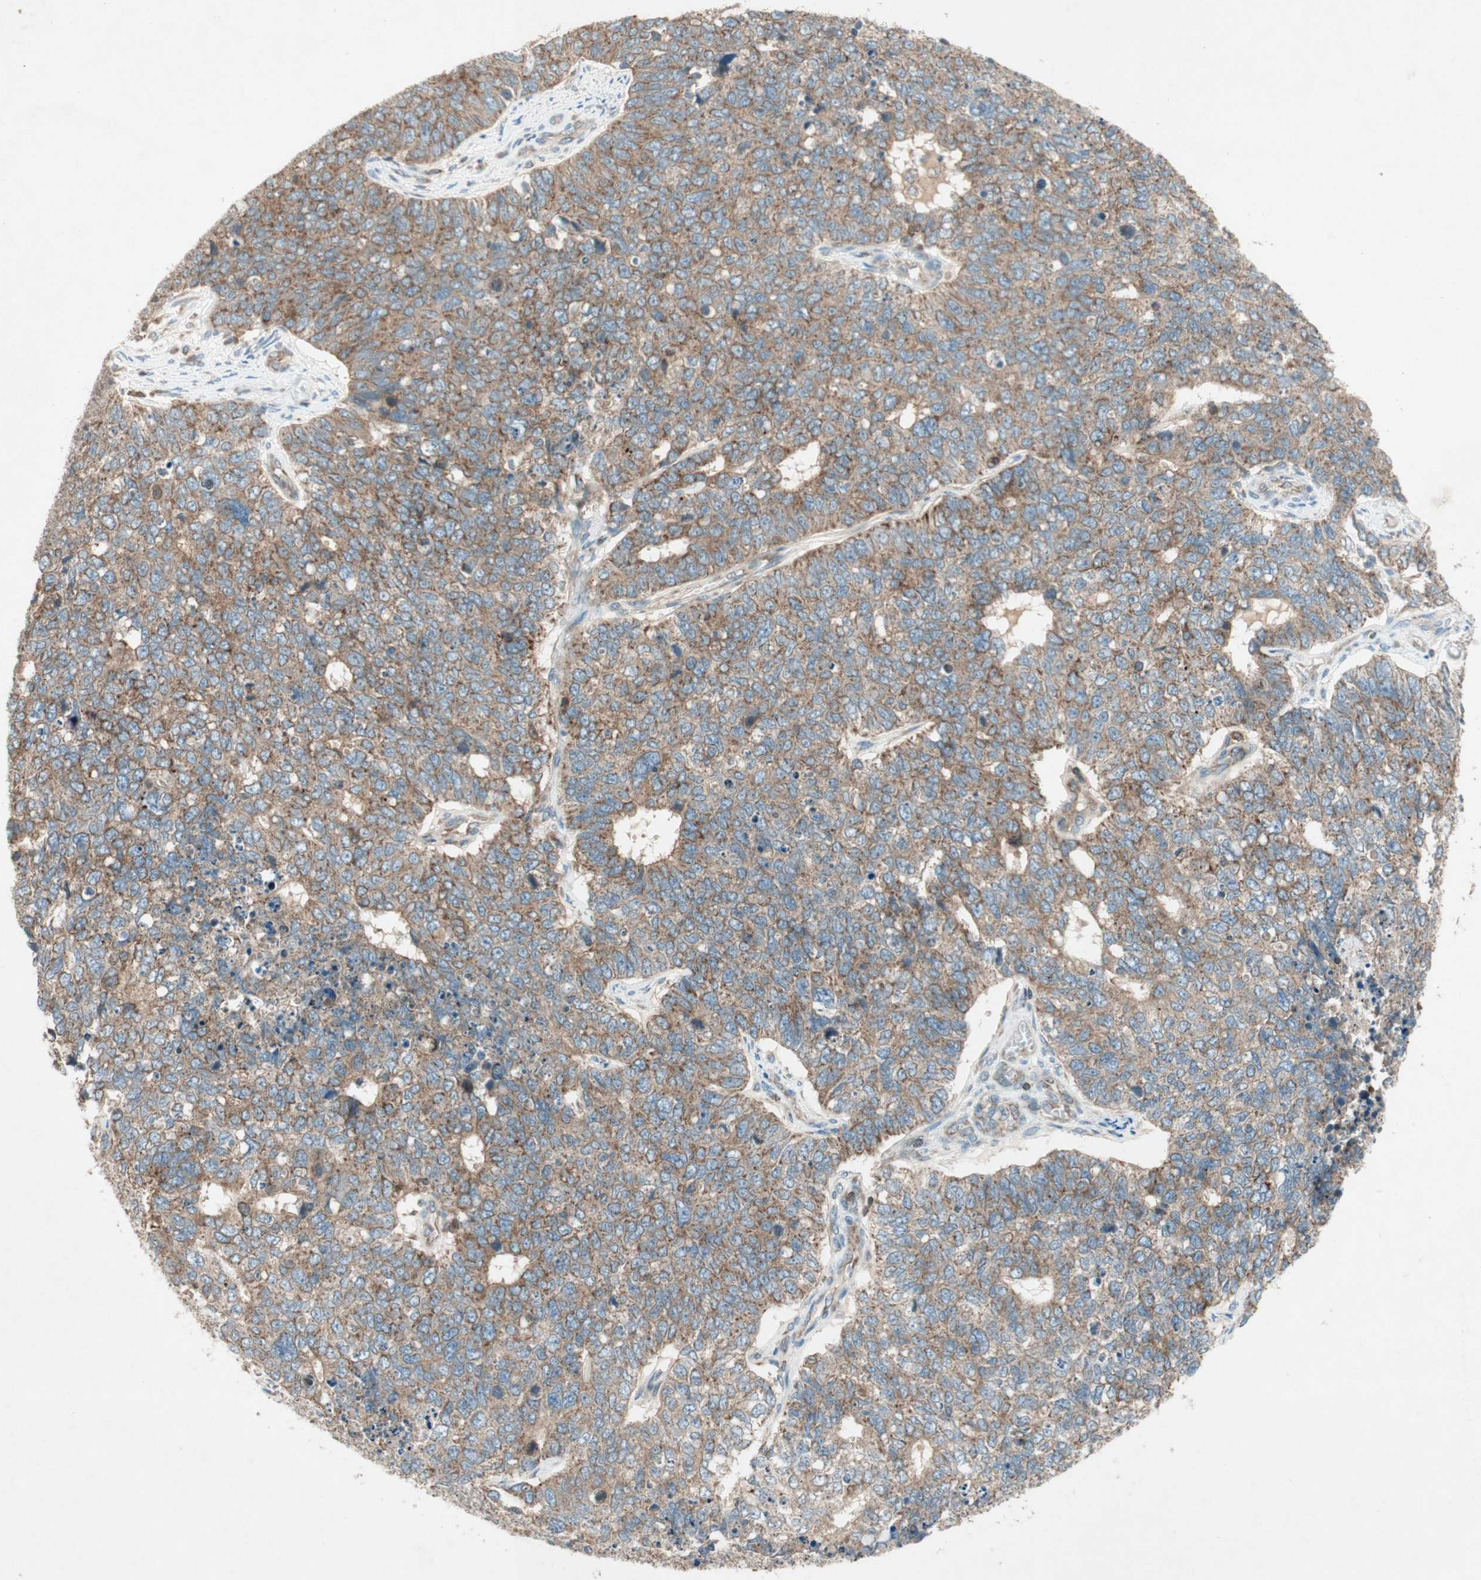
{"staining": {"intensity": "moderate", "quantity": ">75%", "location": "cytoplasmic/membranous"}, "tissue": "cervical cancer", "cell_type": "Tumor cells", "image_type": "cancer", "snomed": [{"axis": "morphology", "description": "Squamous cell carcinoma, NOS"}, {"axis": "topography", "description": "Cervix"}], "caption": "Human cervical cancer (squamous cell carcinoma) stained with a protein marker displays moderate staining in tumor cells.", "gene": "CHADL", "patient": {"sex": "female", "age": 63}}